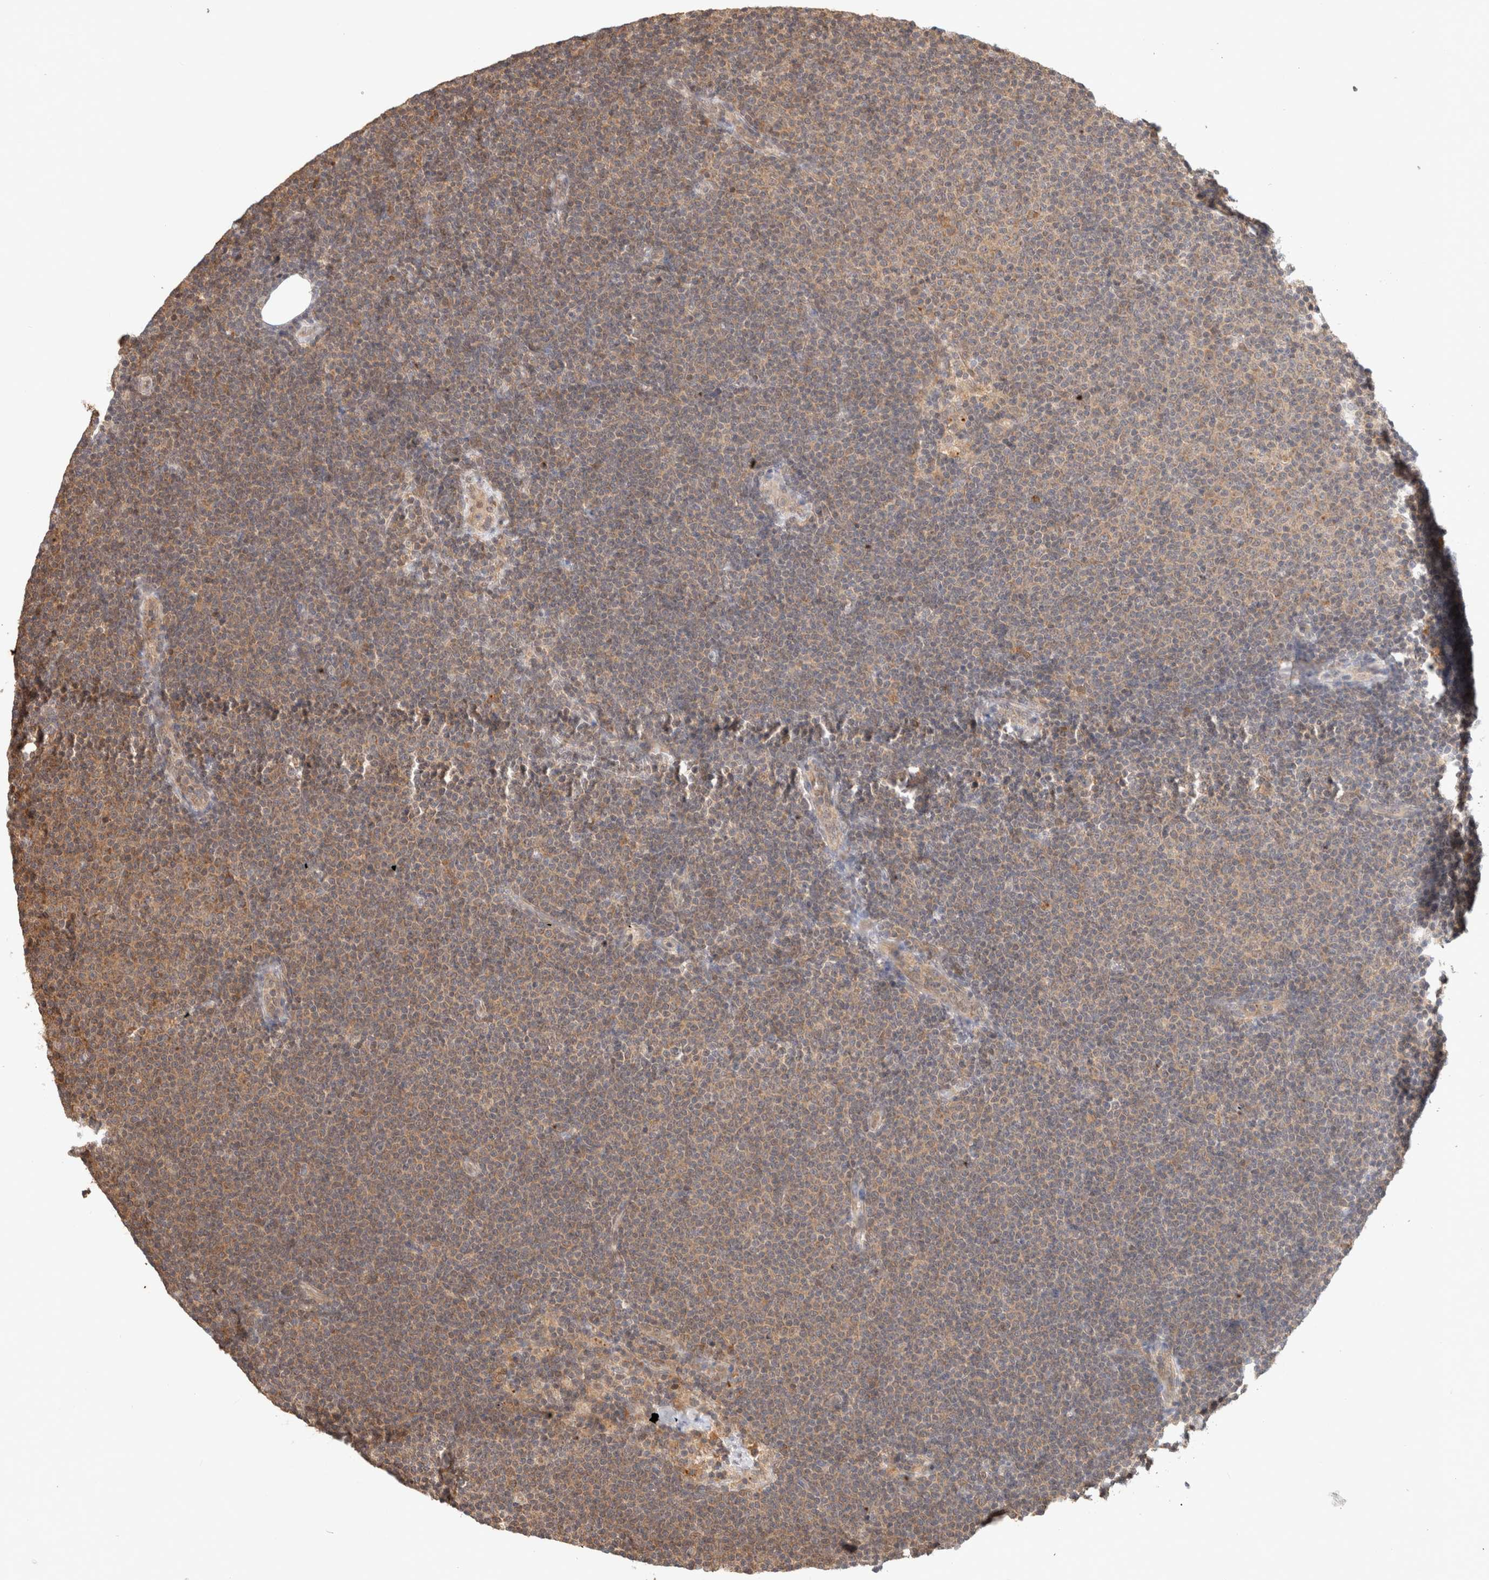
{"staining": {"intensity": "weak", "quantity": "25%-75%", "location": "cytoplasmic/membranous"}, "tissue": "lymphoma", "cell_type": "Tumor cells", "image_type": "cancer", "snomed": [{"axis": "morphology", "description": "Malignant lymphoma, non-Hodgkin's type, Low grade"}, {"axis": "topography", "description": "Lymph node"}], "caption": "The micrograph shows staining of low-grade malignant lymphoma, non-Hodgkin's type, revealing weak cytoplasmic/membranous protein expression (brown color) within tumor cells.", "gene": "CA13", "patient": {"sex": "female", "age": 53}}